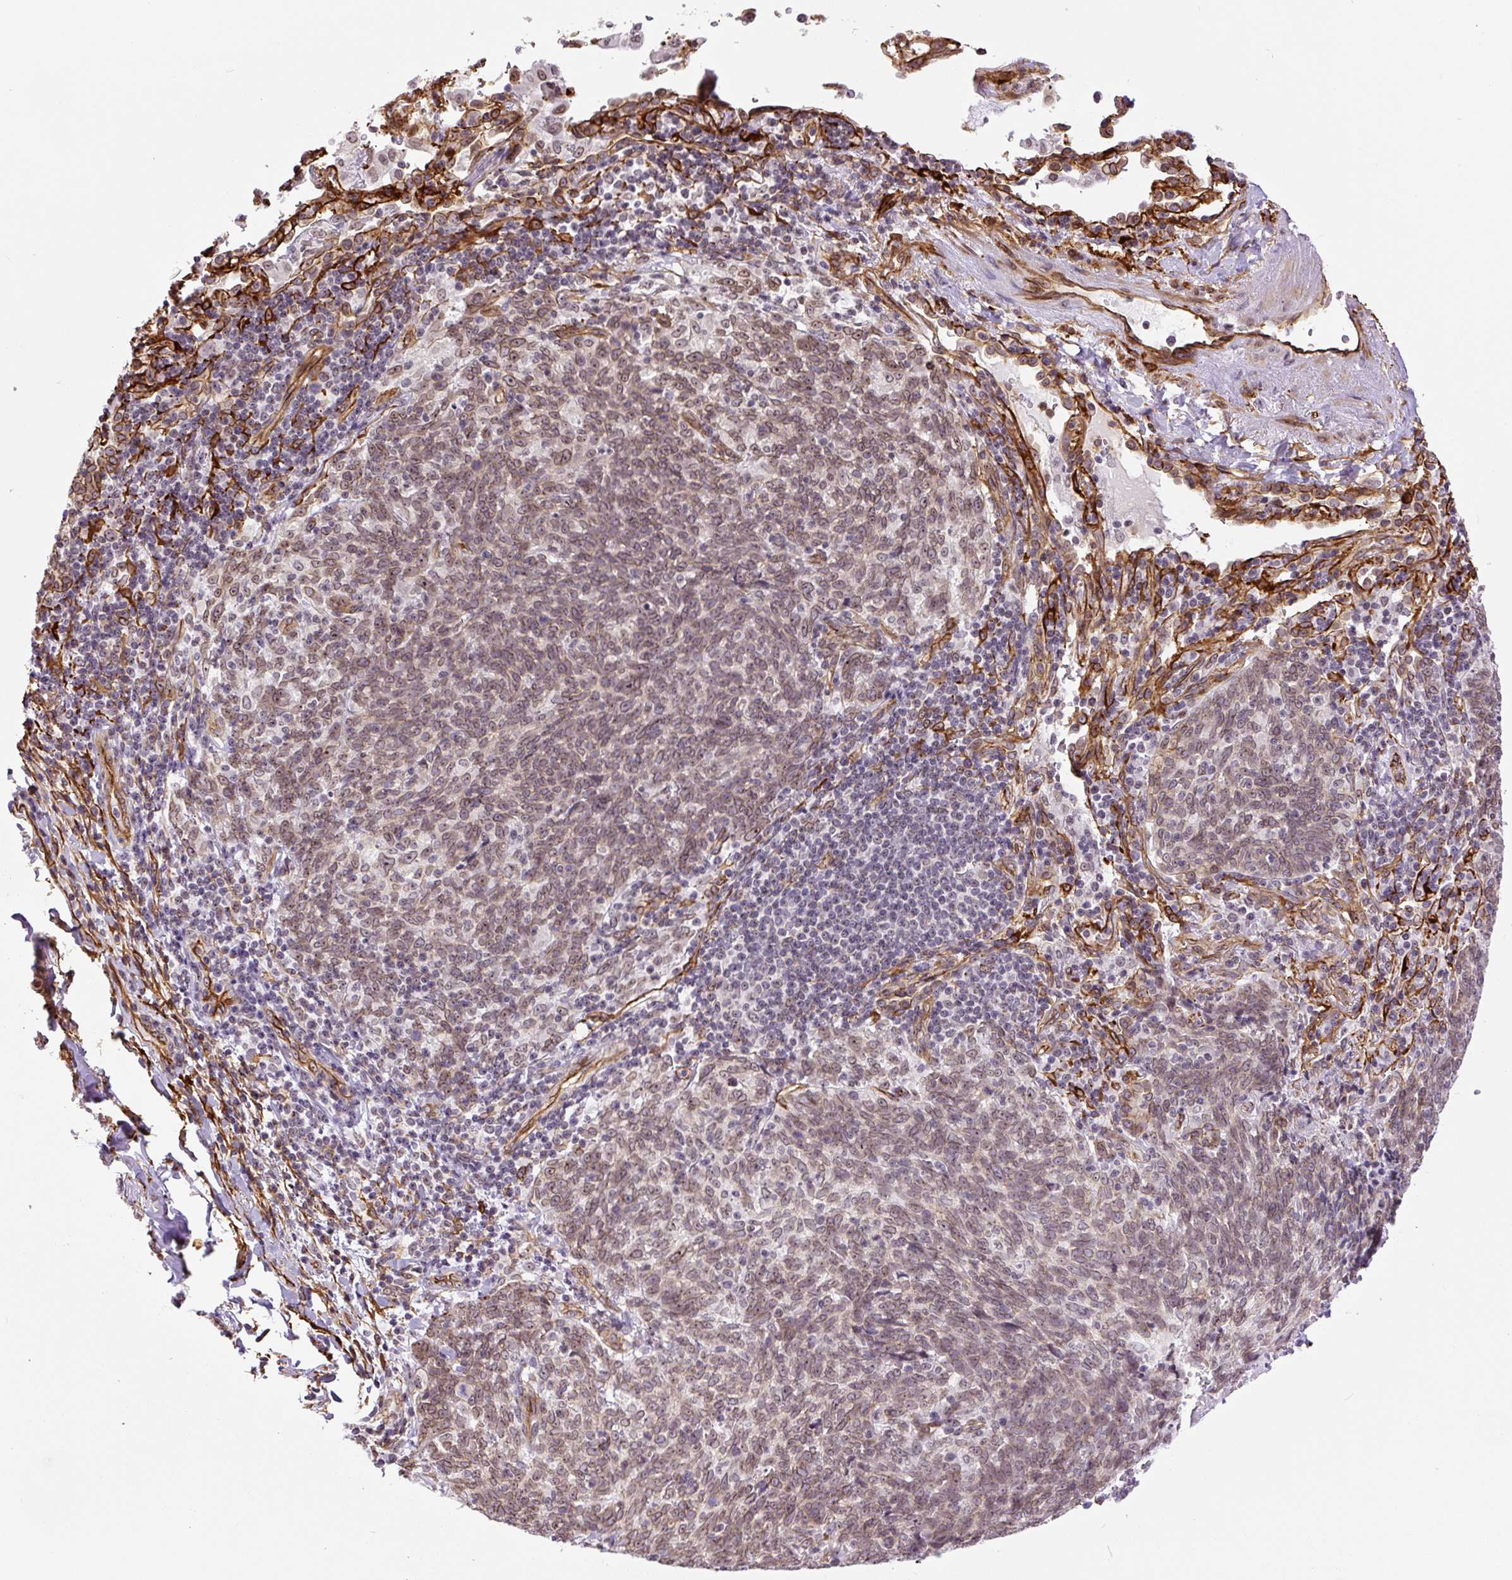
{"staining": {"intensity": "weak", "quantity": ">75%", "location": "nuclear"}, "tissue": "lung cancer", "cell_type": "Tumor cells", "image_type": "cancer", "snomed": [{"axis": "morphology", "description": "Squamous cell carcinoma, NOS"}, {"axis": "topography", "description": "Lung"}], "caption": "Lung cancer stained for a protein reveals weak nuclear positivity in tumor cells. Immunohistochemistry stains the protein in brown and the nuclei are stained blue.", "gene": "MYO5C", "patient": {"sex": "female", "age": 72}}